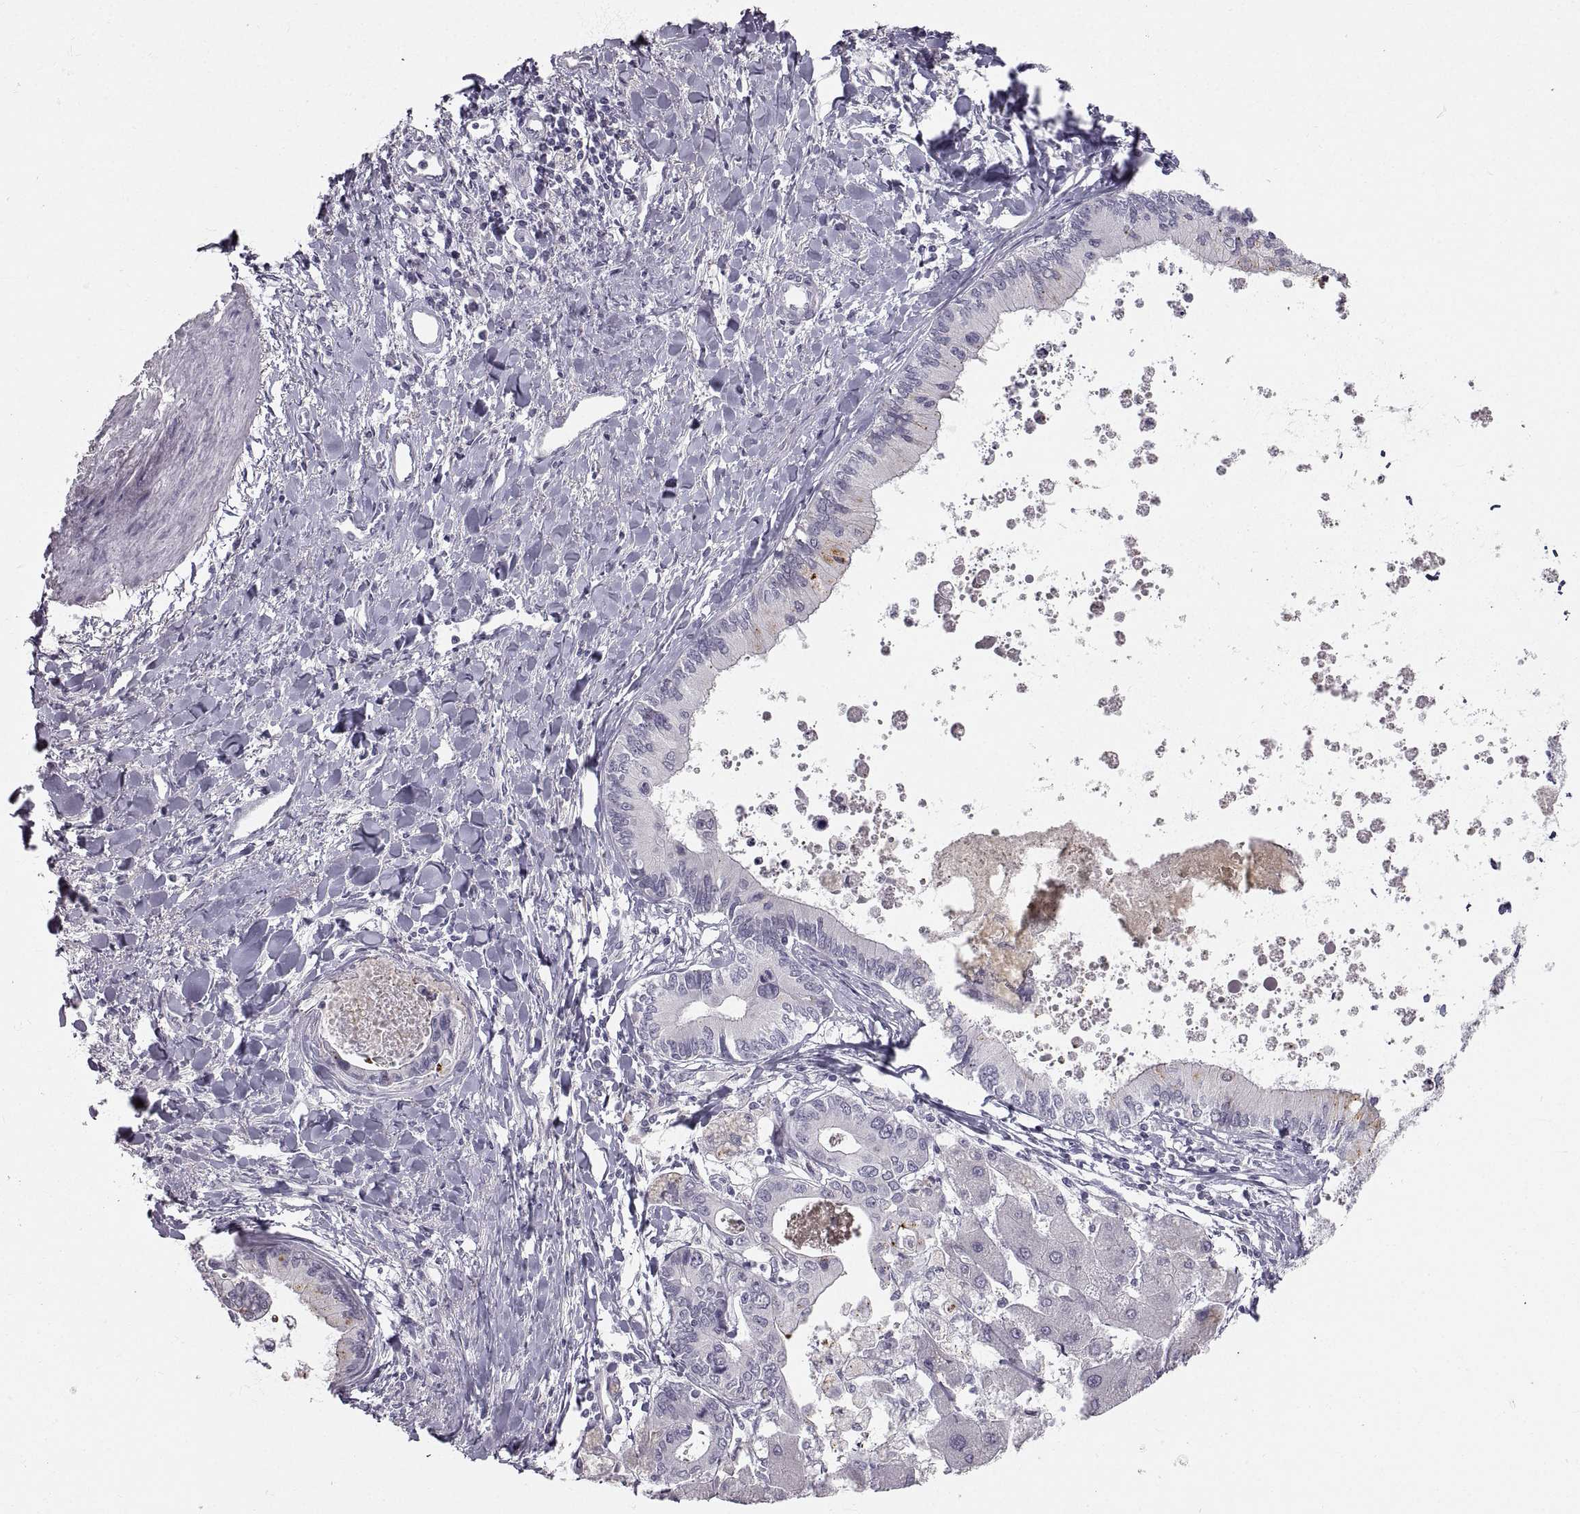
{"staining": {"intensity": "negative", "quantity": "none", "location": "none"}, "tissue": "liver cancer", "cell_type": "Tumor cells", "image_type": "cancer", "snomed": [{"axis": "morphology", "description": "Cholangiocarcinoma"}, {"axis": "topography", "description": "Liver"}], "caption": "Immunohistochemical staining of human liver cancer shows no significant expression in tumor cells. (Brightfield microscopy of DAB (3,3'-diaminobenzidine) immunohistochemistry (IHC) at high magnification).", "gene": "ZNF185", "patient": {"sex": "male", "age": 66}}